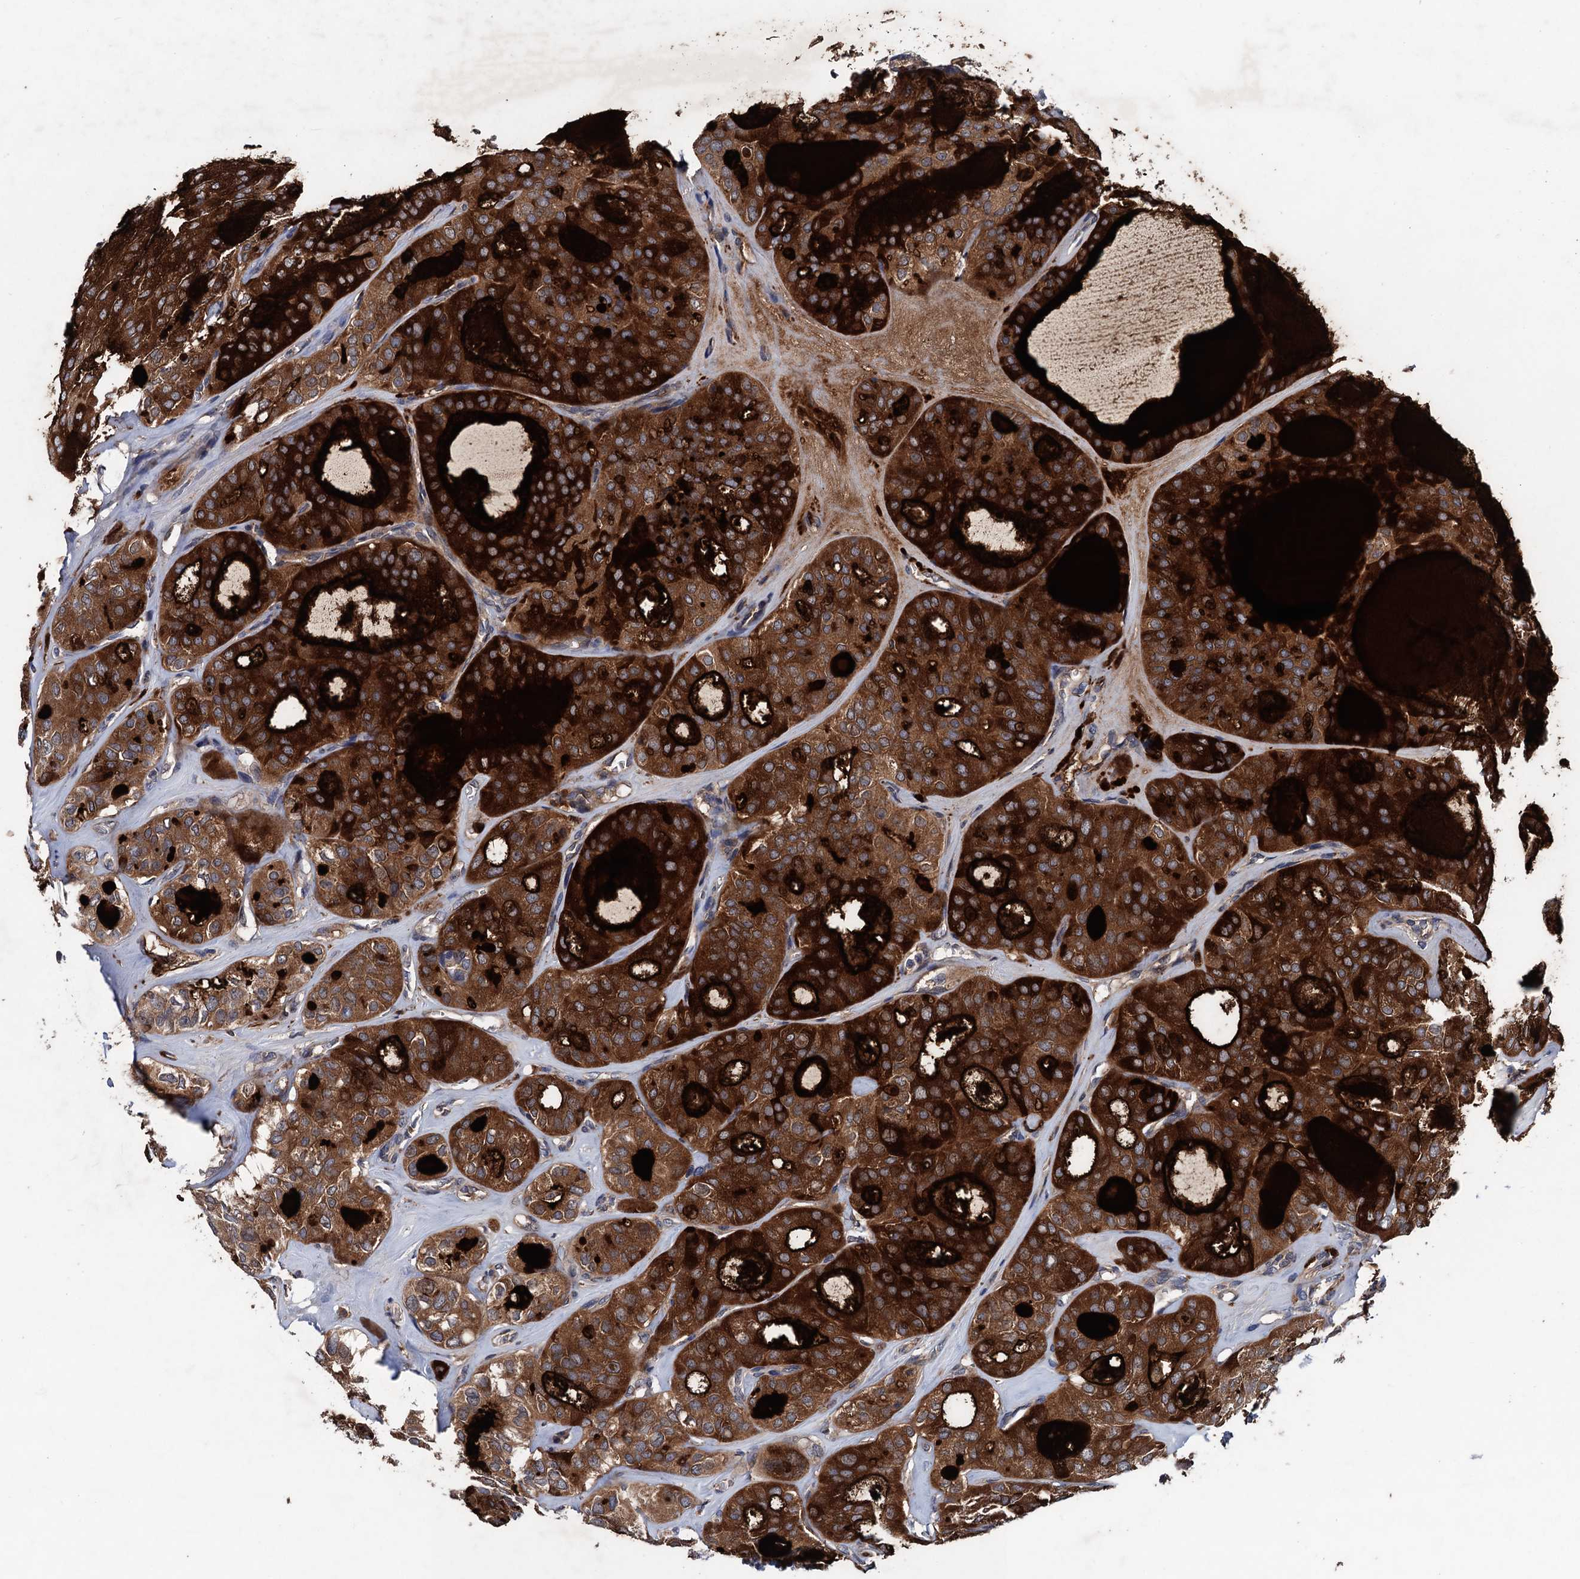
{"staining": {"intensity": "strong", "quantity": ">75%", "location": "cytoplasmic/membranous"}, "tissue": "thyroid cancer", "cell_type": "Tumor cells", "image_type": "cancer", "snomed": [{"axis": "morphology", "description": "Follicular adenoma carcinoma, NOS"}, {"axis": "topography", "description": "Thyroid gland"}], "caption": "High-magnification brightfield microscopy of thyroid follicular adenoma carcinoma stained with DAB (3,3'-diaminobenzidine) (brown) and counterstained with hematoxylin (blue). tumor cells exhibit strong cytoplasmic/membranous staining is seen in about>75% of cells.", "gene": "BLTP3B", "patient": {"sex": "male", "age": 75}}